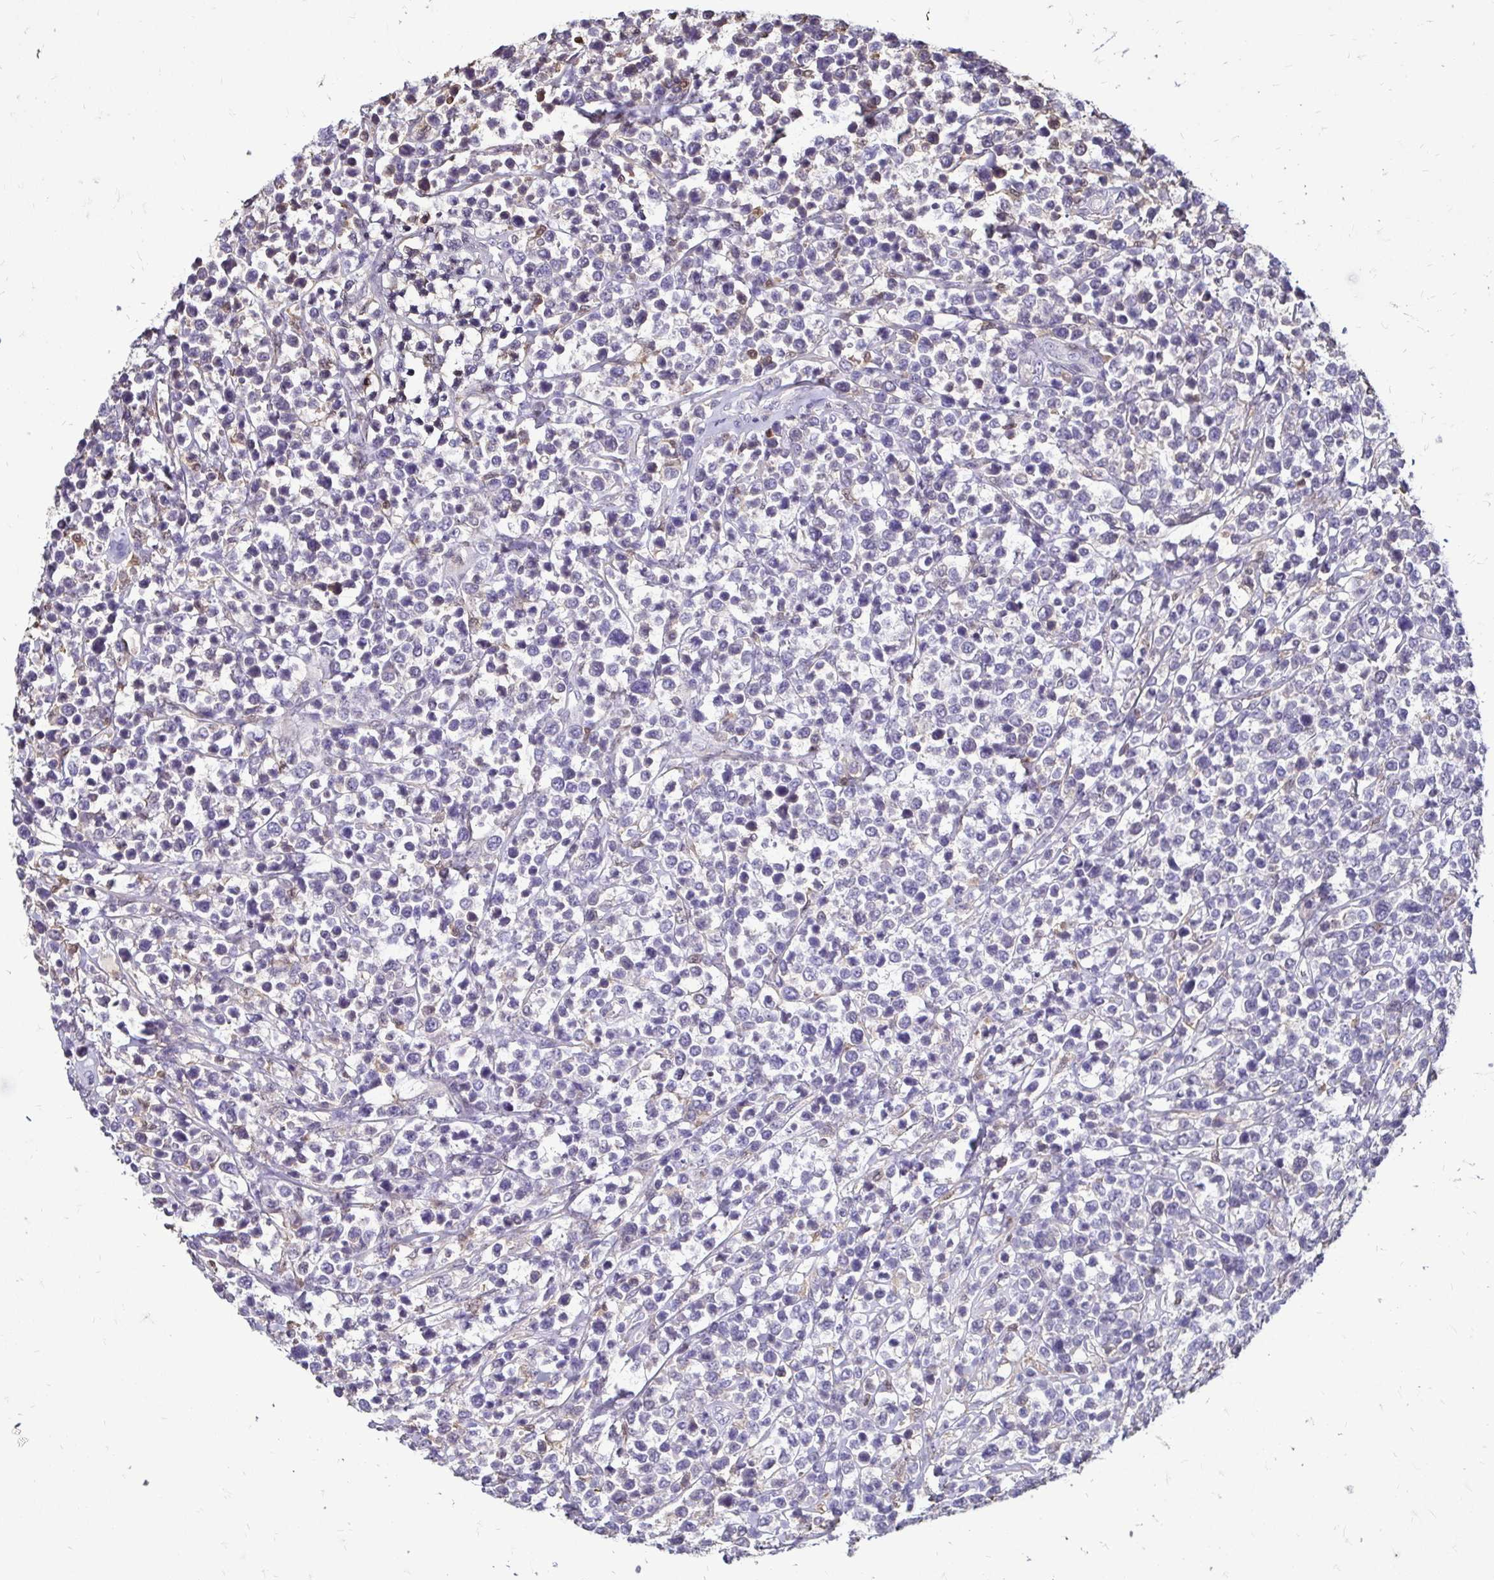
{"staining": {"intensity": "negative", "quantity": "none", "location": "none"}, "tissue": "lymphoma", "cell_type": "Tumor cells", "image_type": "cancer", "snomed": [{"axis": "morphology", "description": "Malignant lymphoma, non-Hodgkin's type, High grade"}, {"axis": "topography", "description": "Soft tissue"}], "caption": "The immunohistochemistry (IHC) micrograph has no significant expression in tumor cells of high-grade malignant lymphoma, non-Hodgkin's type tissue. Brightfield microscopy of immunohistochemistry stained with DAB (brown) and hematoxylin (blue), captured at high magnification.", "gene": "ZFP1", "patient": {"sex": "female", "age": 56}}